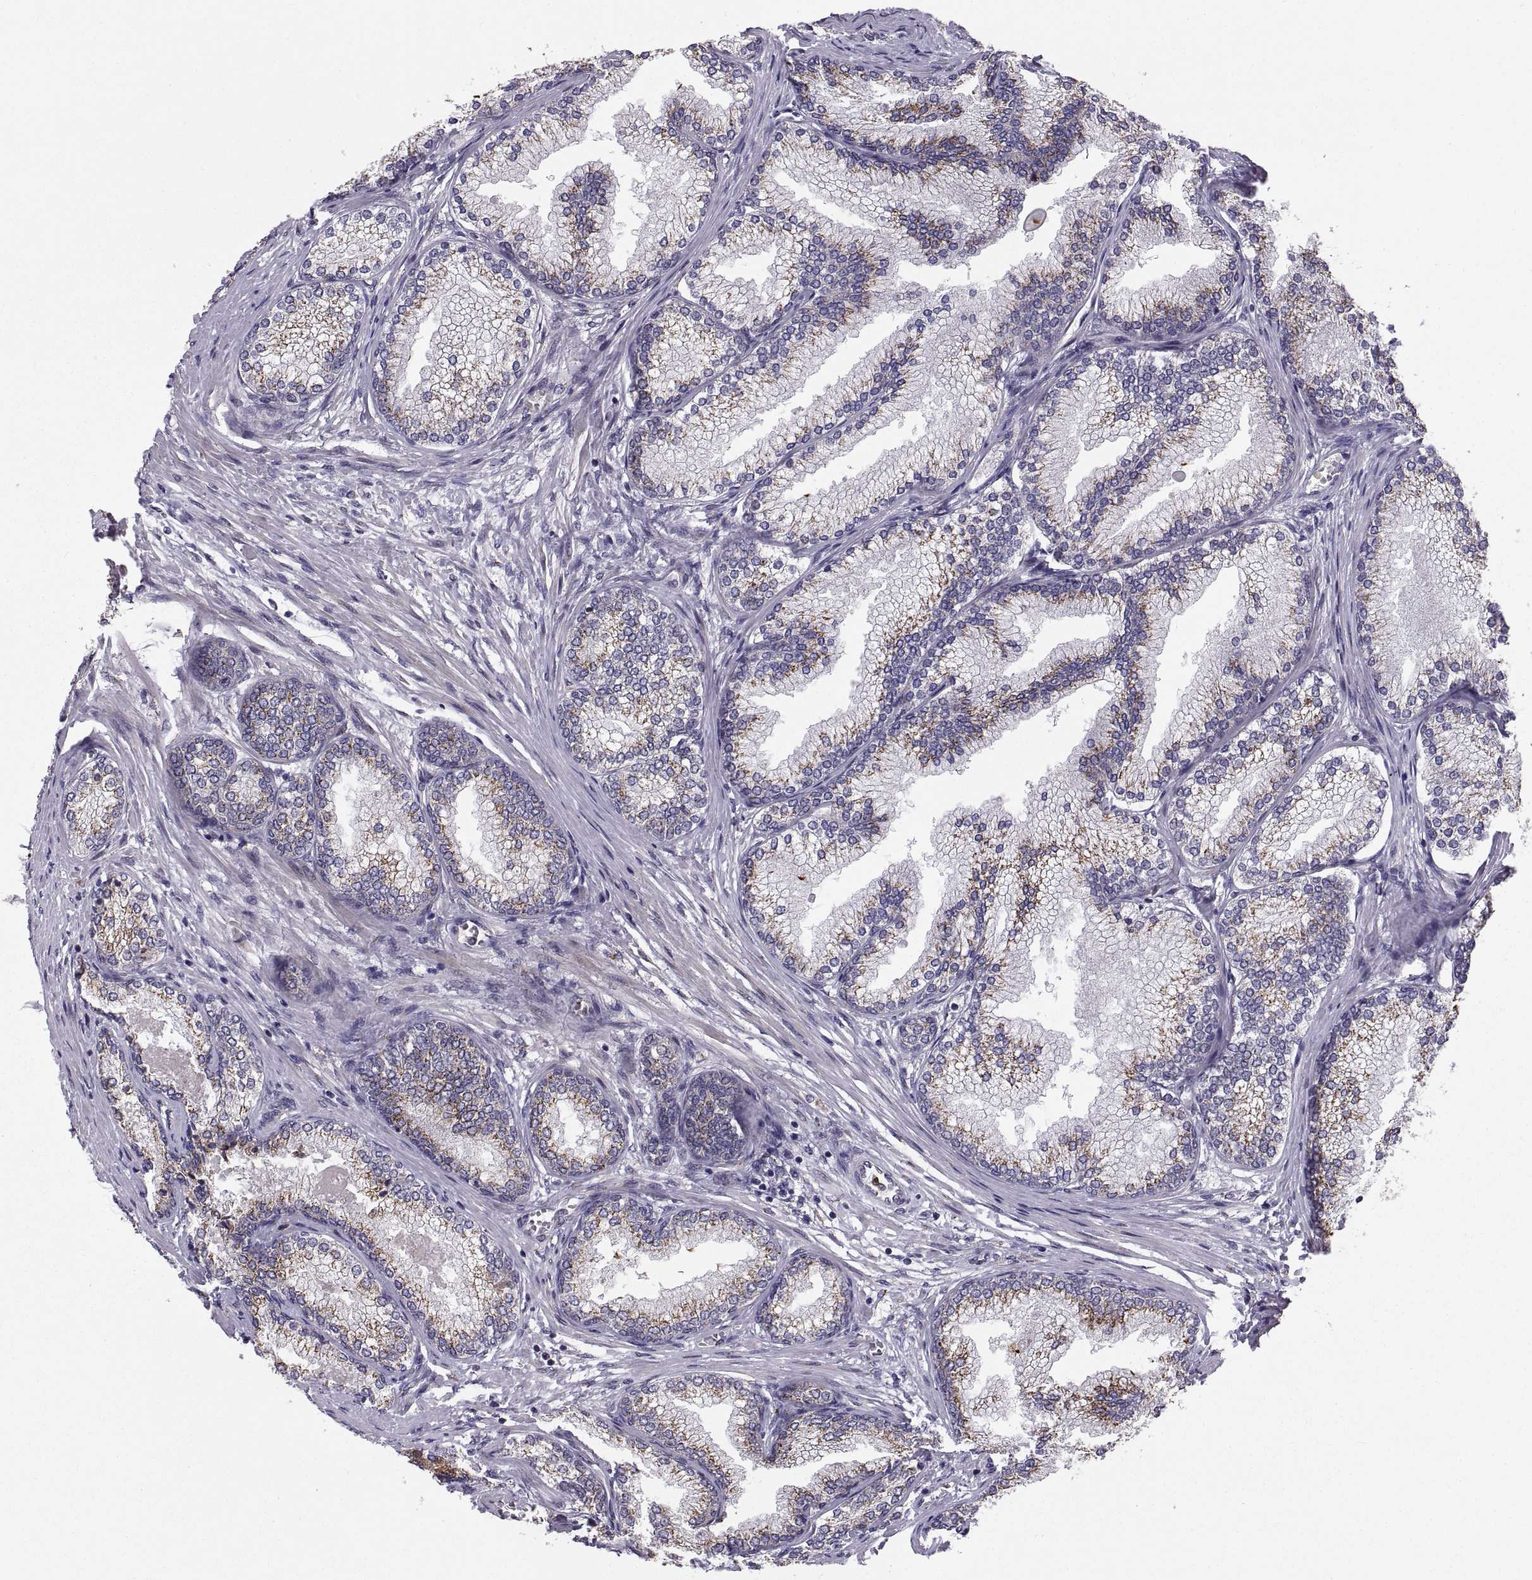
{"staining": {"intensity": "moderate", "quantity": "25%-75%", "location": "cytoplasmic/membranous"}, "tissue": "prostate", "cell_type": "Glandular cells", "image_type": "normal", "snomed": [{"axis": "morphology", "description": "Normal tissue, NOS"}, {"axis": "topography", "description": "Prostate"}], "caption": "Brown immunohistochemical staining in benign human prostate demonstrates moderate cytoplasmic/membranous staining in approximately 25%-75% of glandular cells. Using DAB (brown) and hematoxylin (blue) stains, captured at high magnification using brightfield microscopy.", "gene": "TESC", "patient": {"sex": "male", "age": 72}}